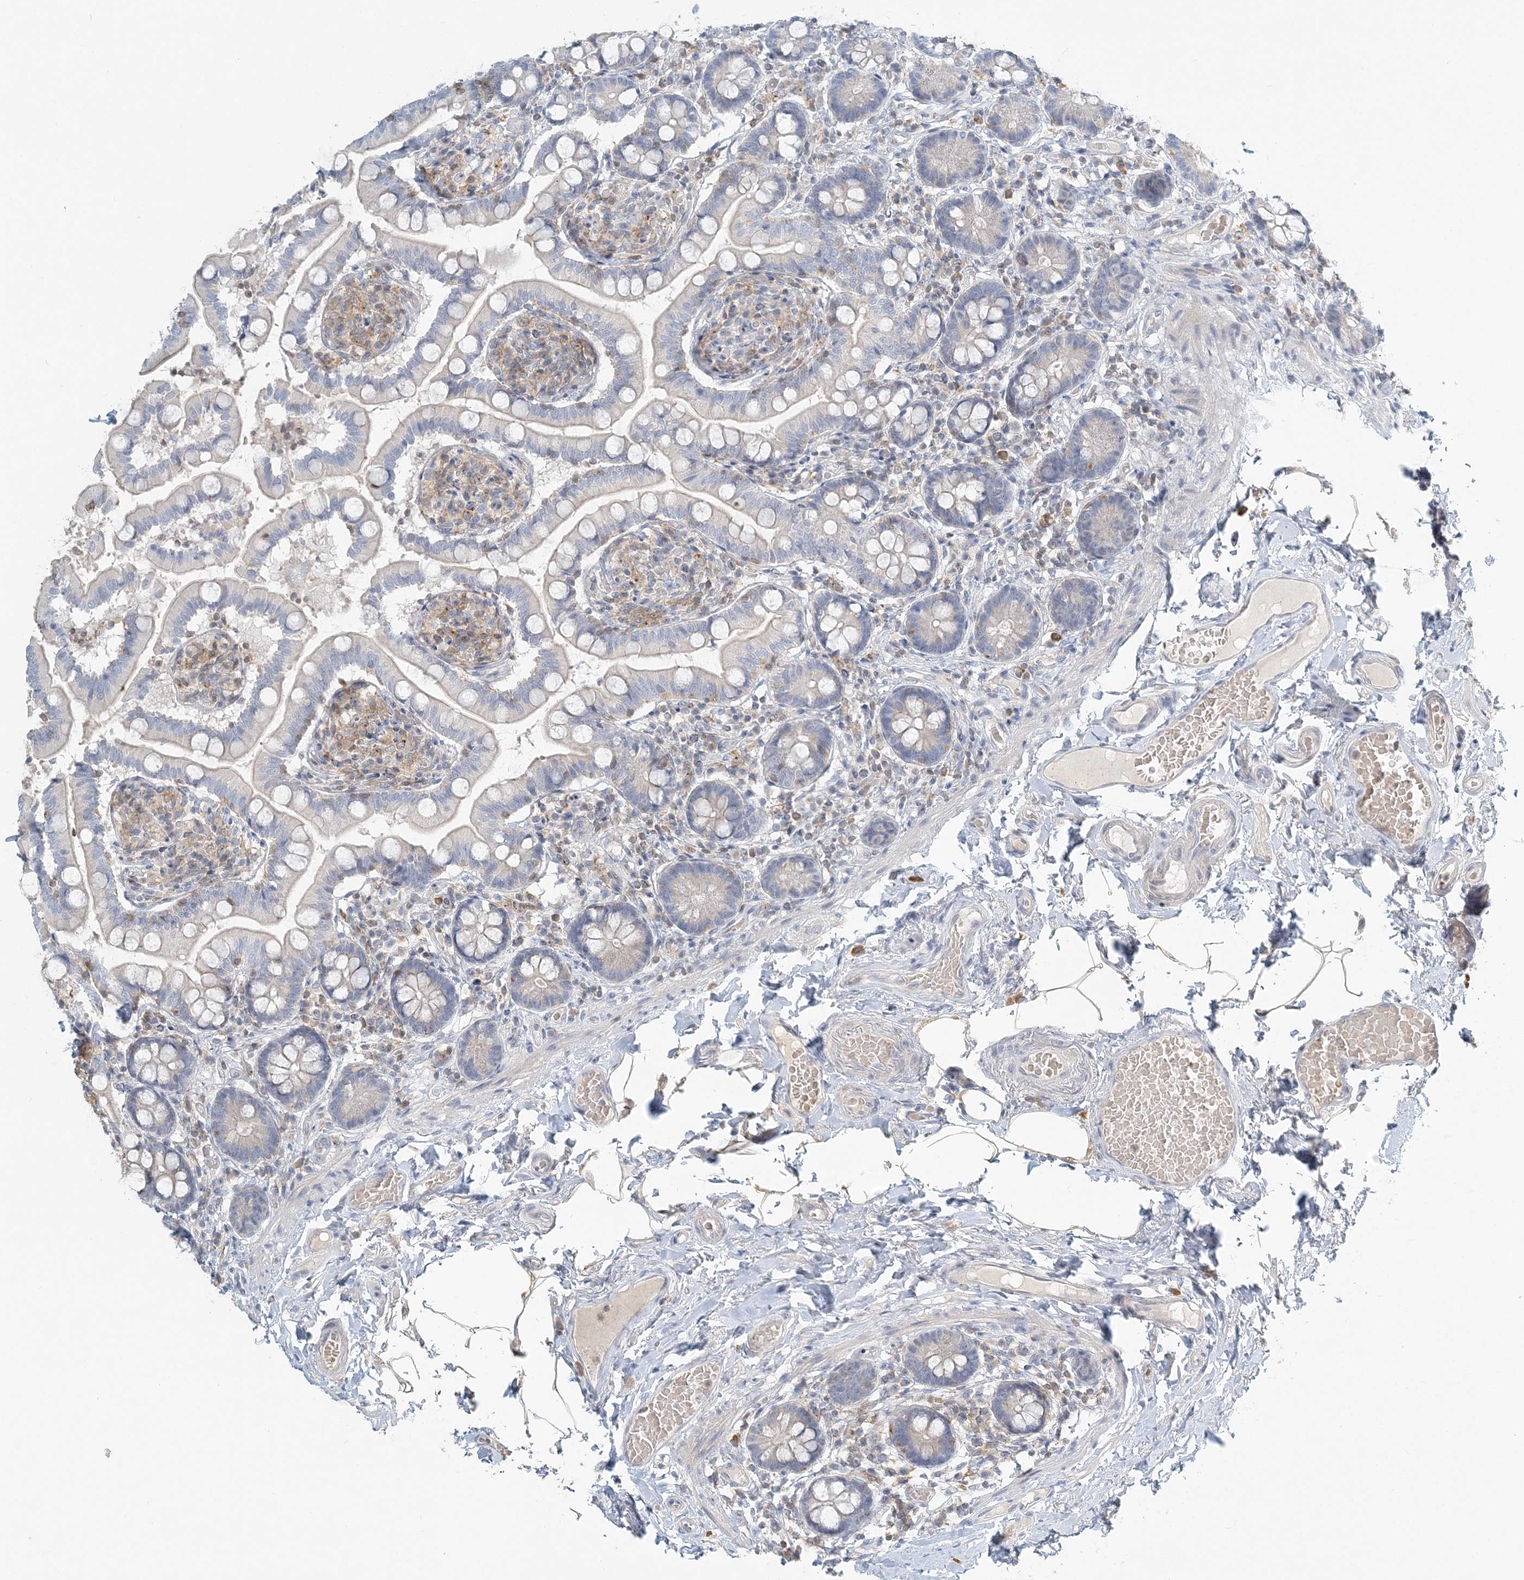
{"staining": {"intensity": "negative", "quantity": "none", "location": "none"}, "tissue": "small intestine", "cell_type": "Glandular cells", "image_type": "normal", "snomed": [{"axis": "morphology", "description": "Normal tissue, NOS"}, {"axis": "topography", "description": "Small intestine"}], "caption": "DAB immunohistochemical staining of unremarkable small intestine exhibits no significant staining in glandular cells. (DAB (3,3'-diaminobenzidine) immunohistochemistry, high magnification).", "gene": "NAA11", "patient": {"sex": "female", "age": 64}}